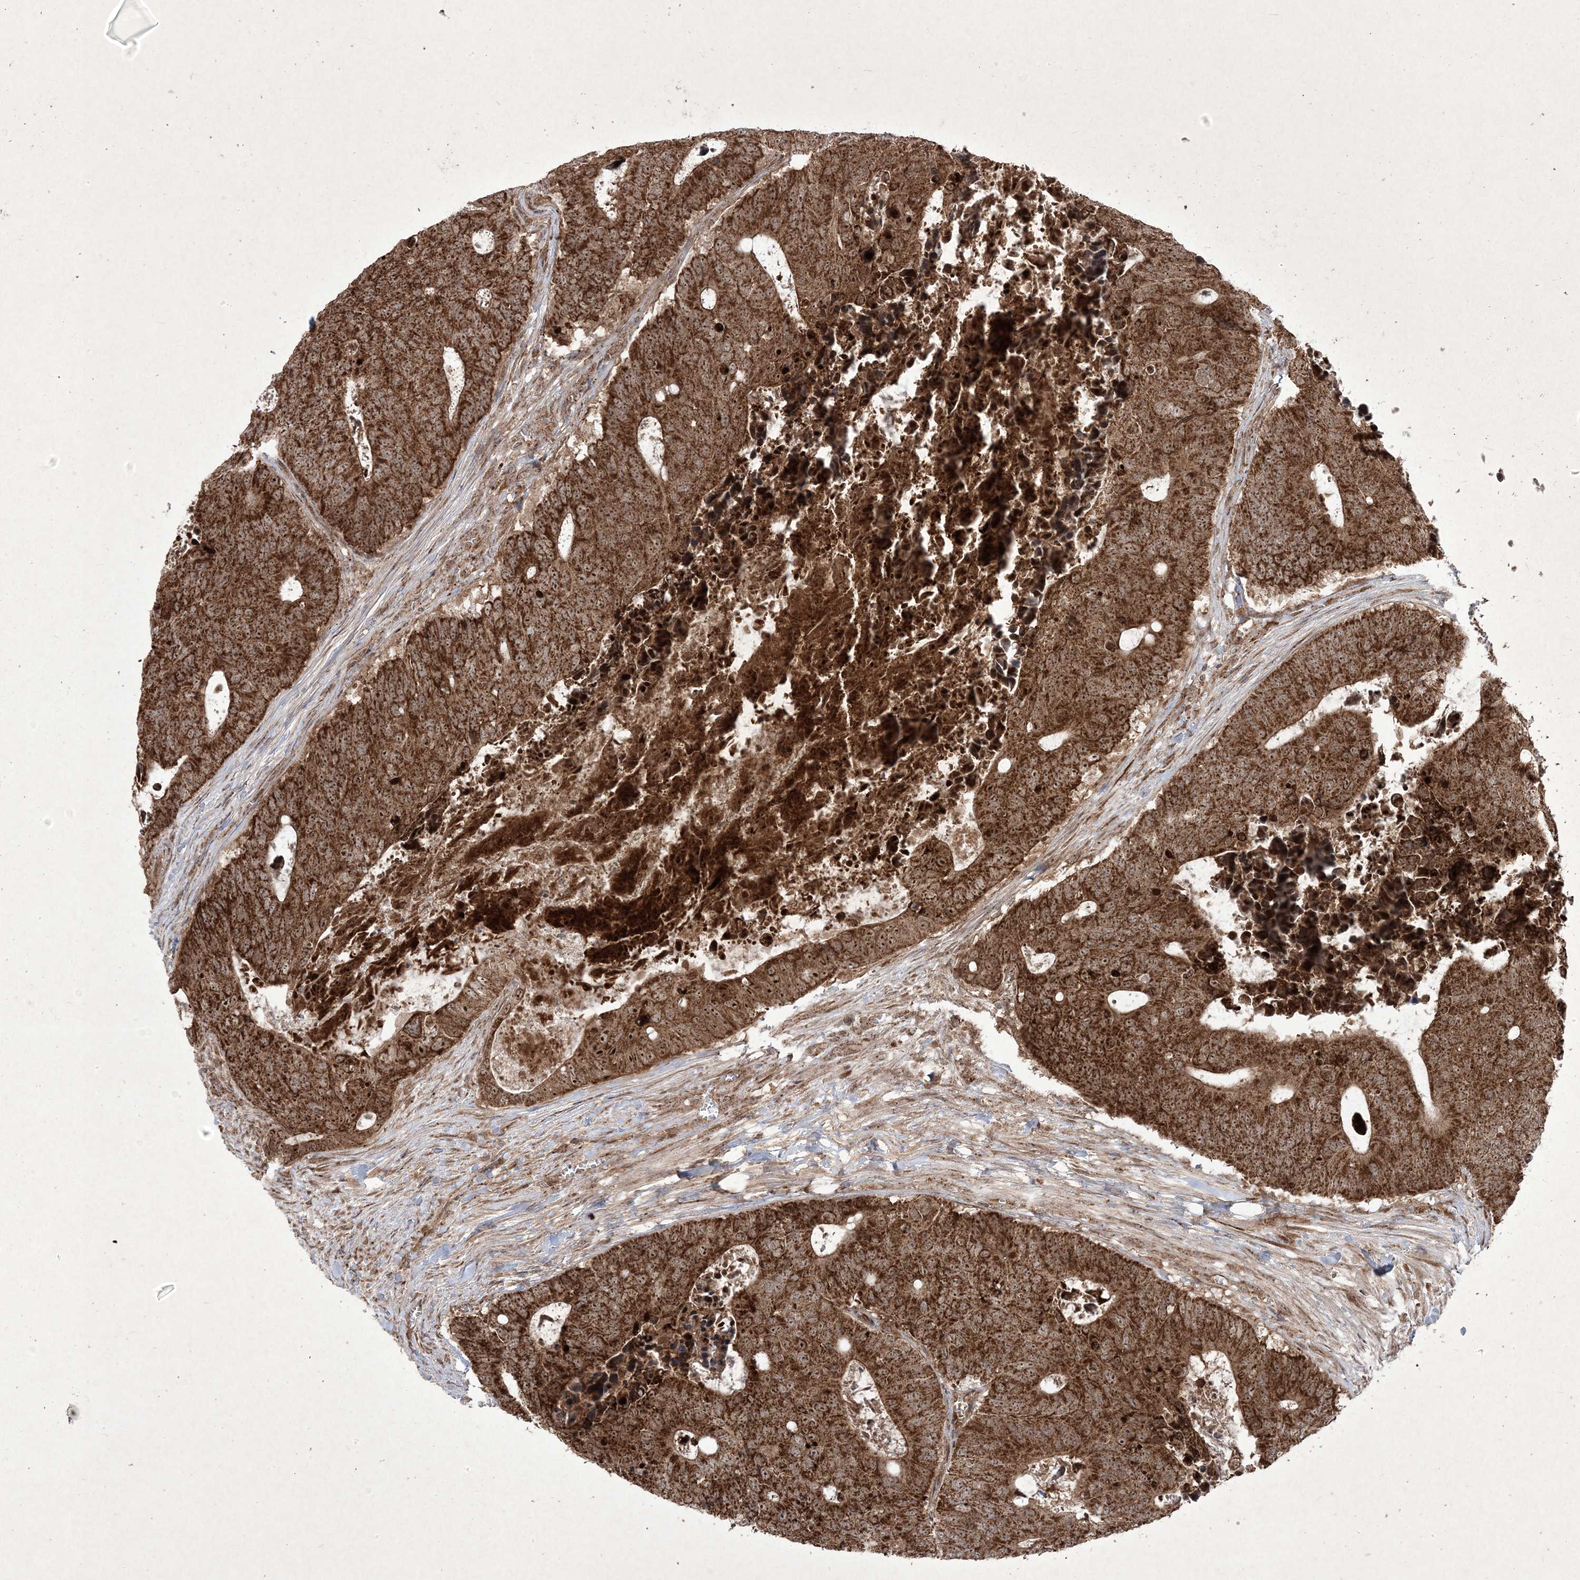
{"staining": {"intensity": "strong", "quantity": ">75%", "location": "cytoplasmic/membranous,nuclear"}, "tissue": "colorectal cancer", "cell_type": "Tumor cells", "image_type": "cancer", "snomed": [{"axis": "morphology", "description": "Adenocarcinoma, NOS"}, {"axis": "topography", "description": "Colon"}], "caption": "Colorectal cancer (adenocarcinoma) stained with immunohistochemistry (IHC) displays strong cytoplasmic/membranous and nuclear expression in approximately >75% of tumor cells.", "gene": "PLEKHM2", "patient": {"sex": "male", "age": 87}}